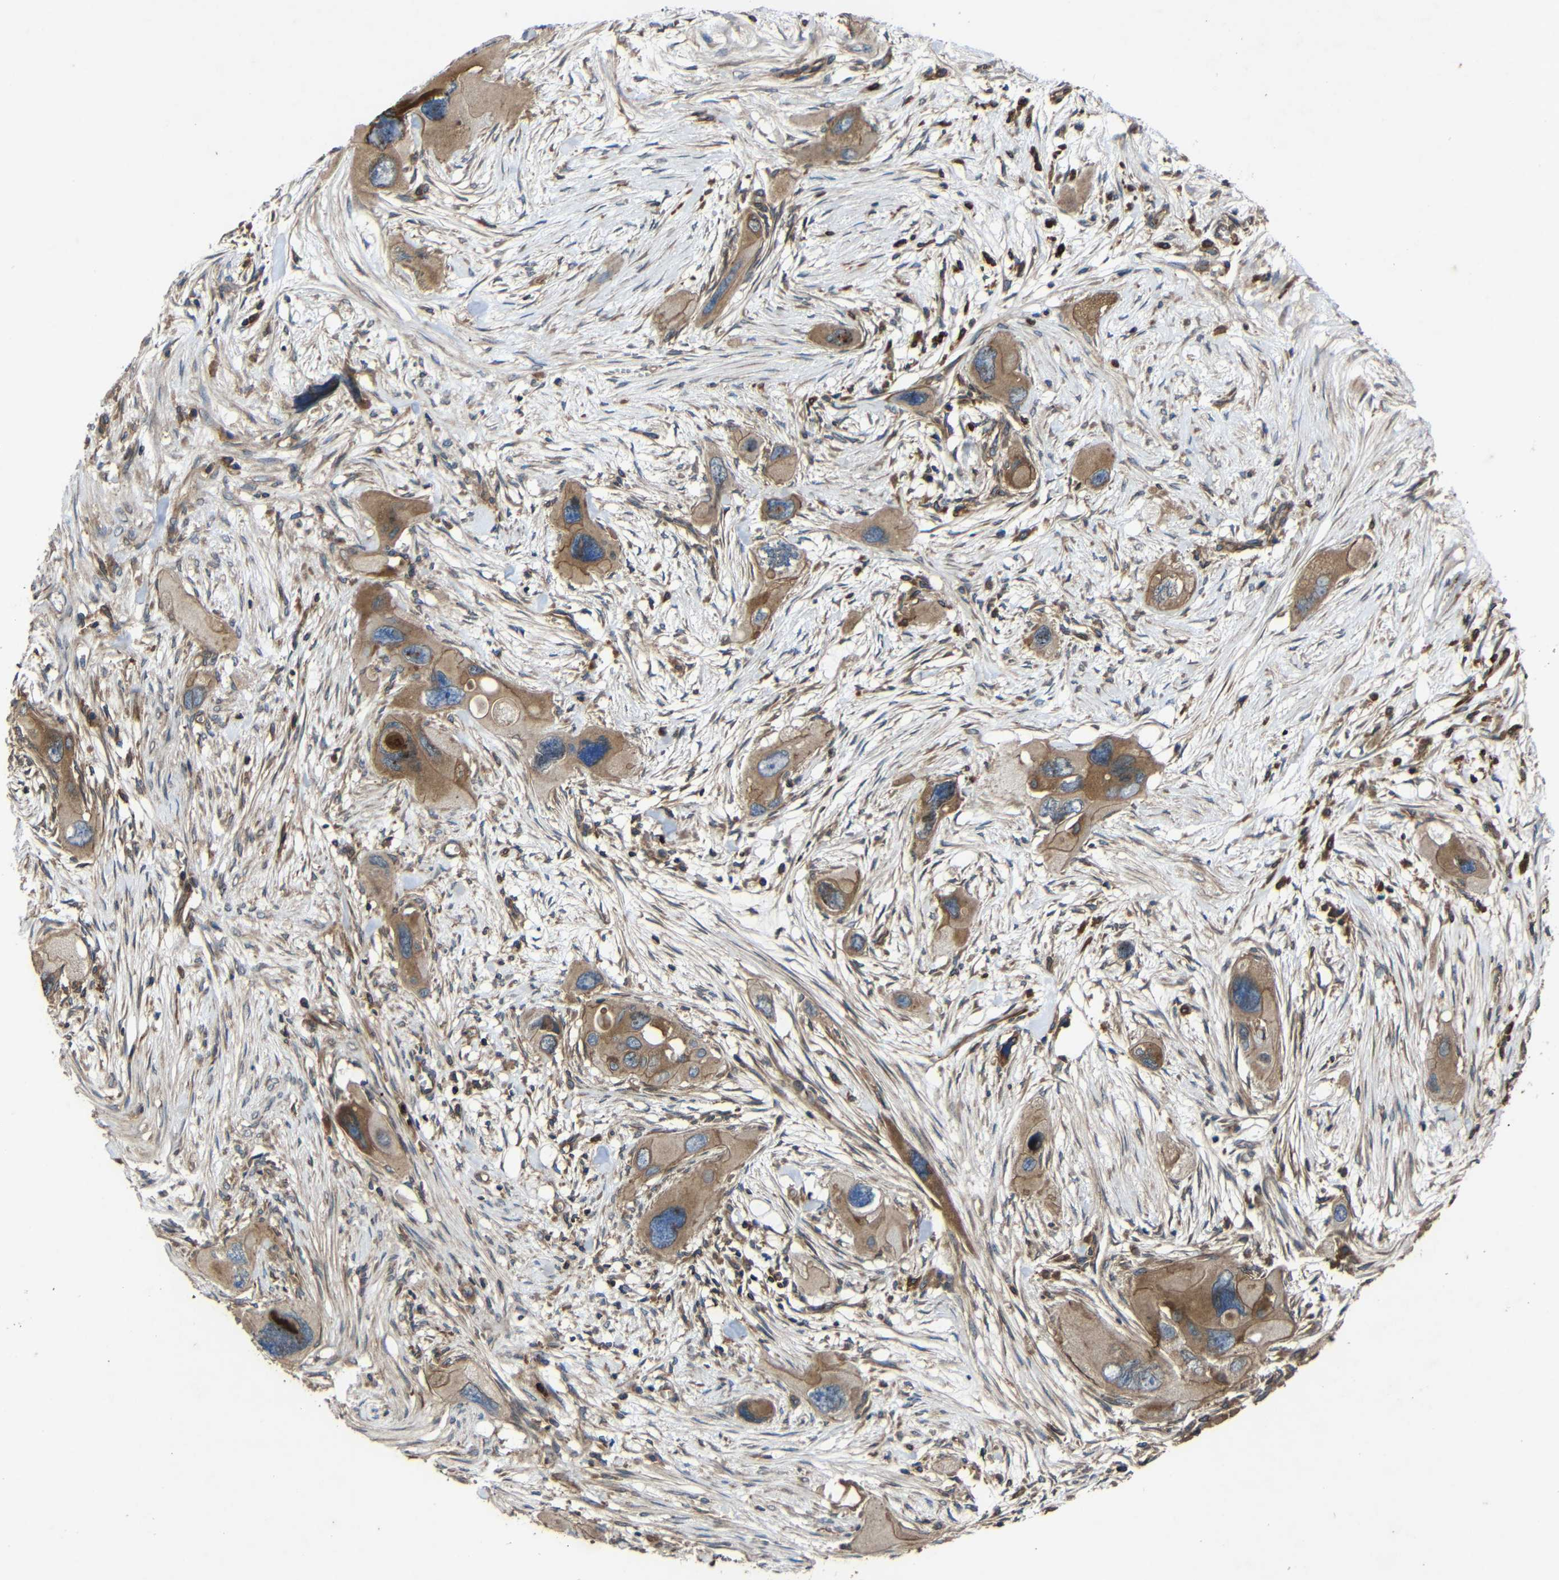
{"staining": {"intensity": "moderate", "quantity": ">75%", "location": "cytoplasmic/membranous"}, "tissue": "pancreatic cancer", "cell_type": "Tumor cells", "image_type": "cancer", "snomed": [{"axis": "morphology", "description": "Adenocarcinoma, NOS"}, {"axis": "topography", "description": "Pancreas"}], "caption": "This micrograph reveals IHC staining of human pancreatic adenocarcinoma, with medium moderate cytoplasmic/membranous positivity in about >75% of tumor cells.", "gene": "TREM2", "patient": {"sex": "male", "age": 73}}